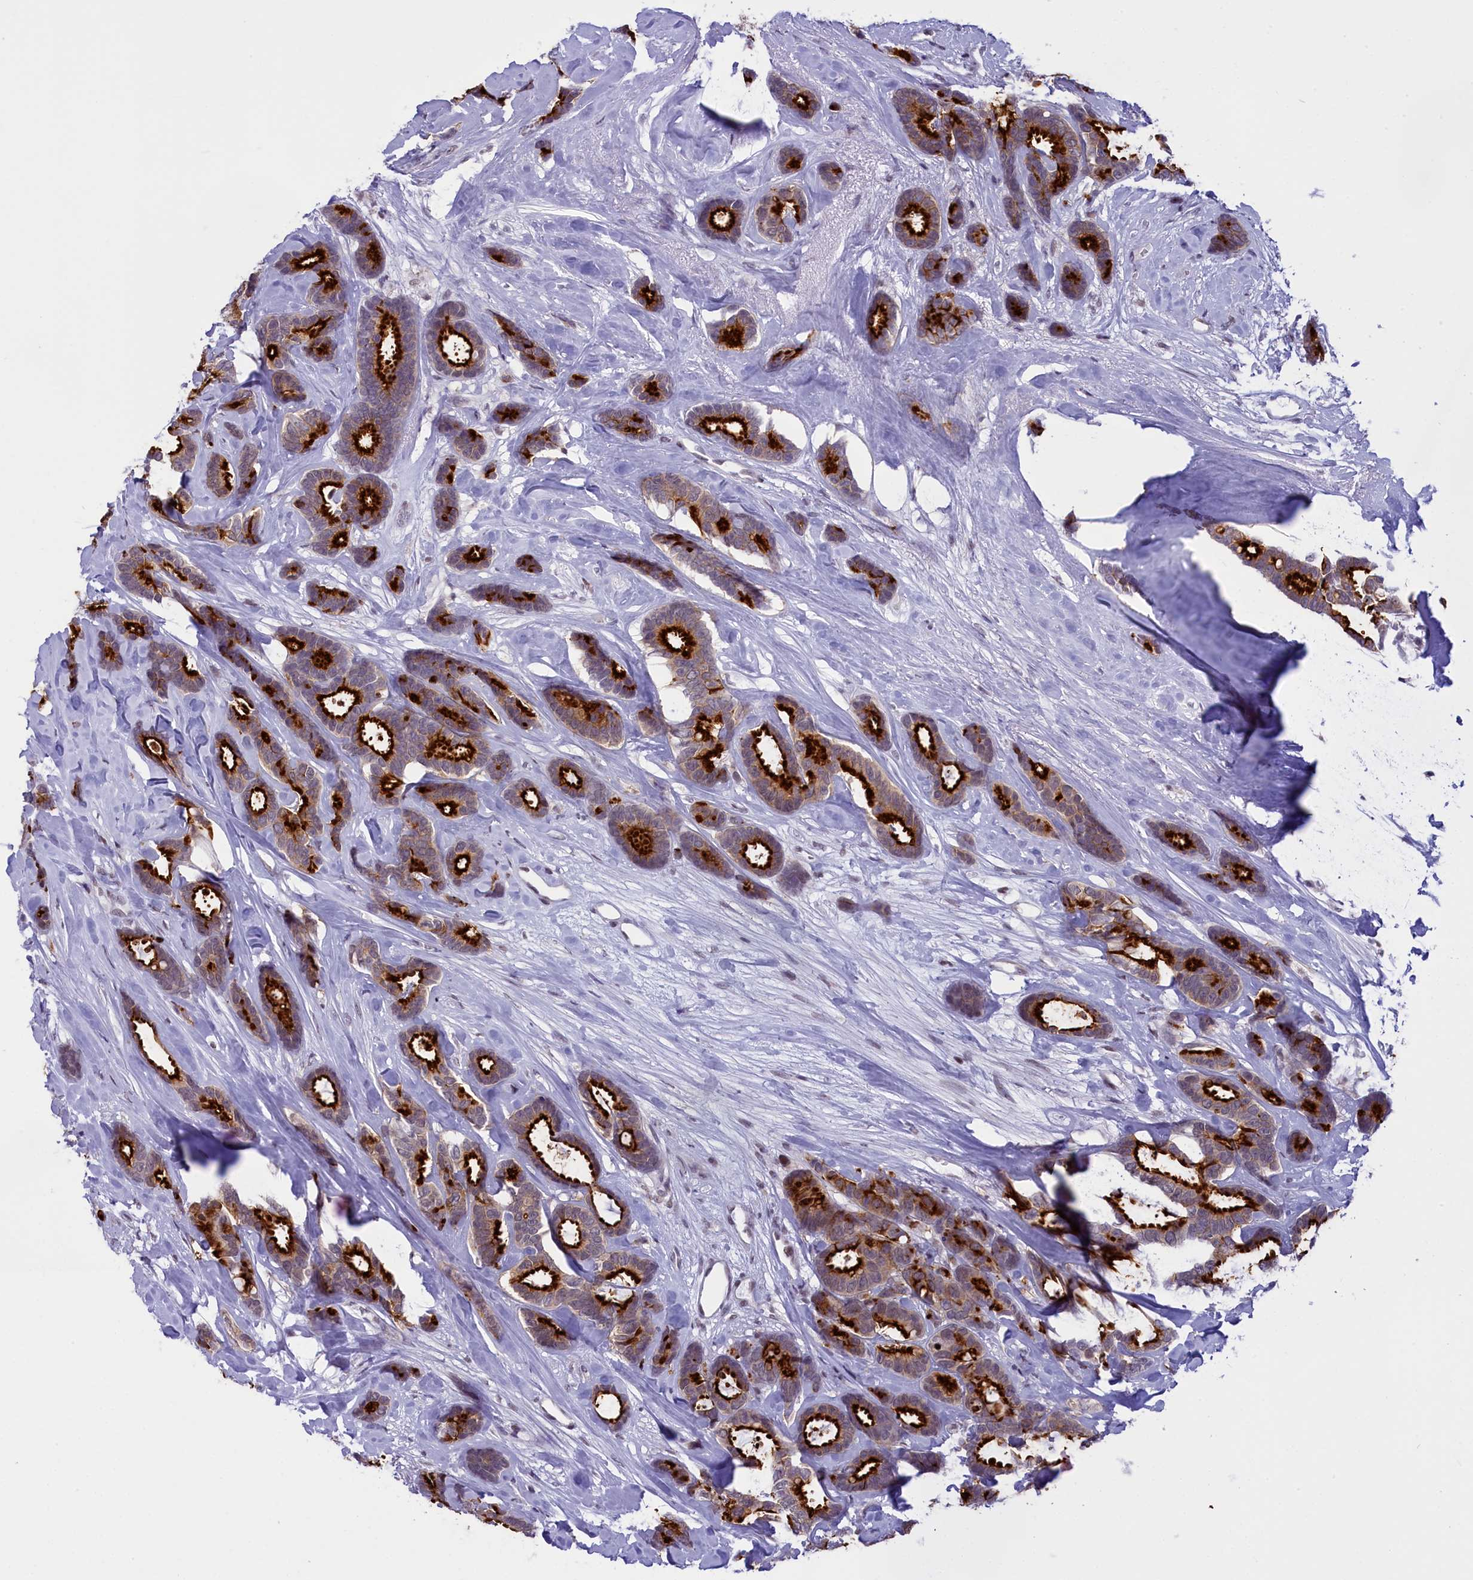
{"staining": {"intensity": "strong", "quantity": "25%-75%", "location": "cytoplasmic/membranous"}, "tissue": "breast cancer", "cell_type": "Tumor cells", "image_type": "cancer", "snomed": [{"axis": "morphology", "description": "Duct carcinoma"}, {"axis": "topography", "description": "Breast"}], "caption": "High-power microscopy captured an IHC histopathology image of breast cancer (intraductal carcinoma), revealing strong cytoplasmic/membranous staining in approximately 25%-75% of tumor cells. (DAB IHC with brightfield microscopy, high magnification).", "gene": "SPIRE2", "patient": {"sex": "female", "age": 87}}